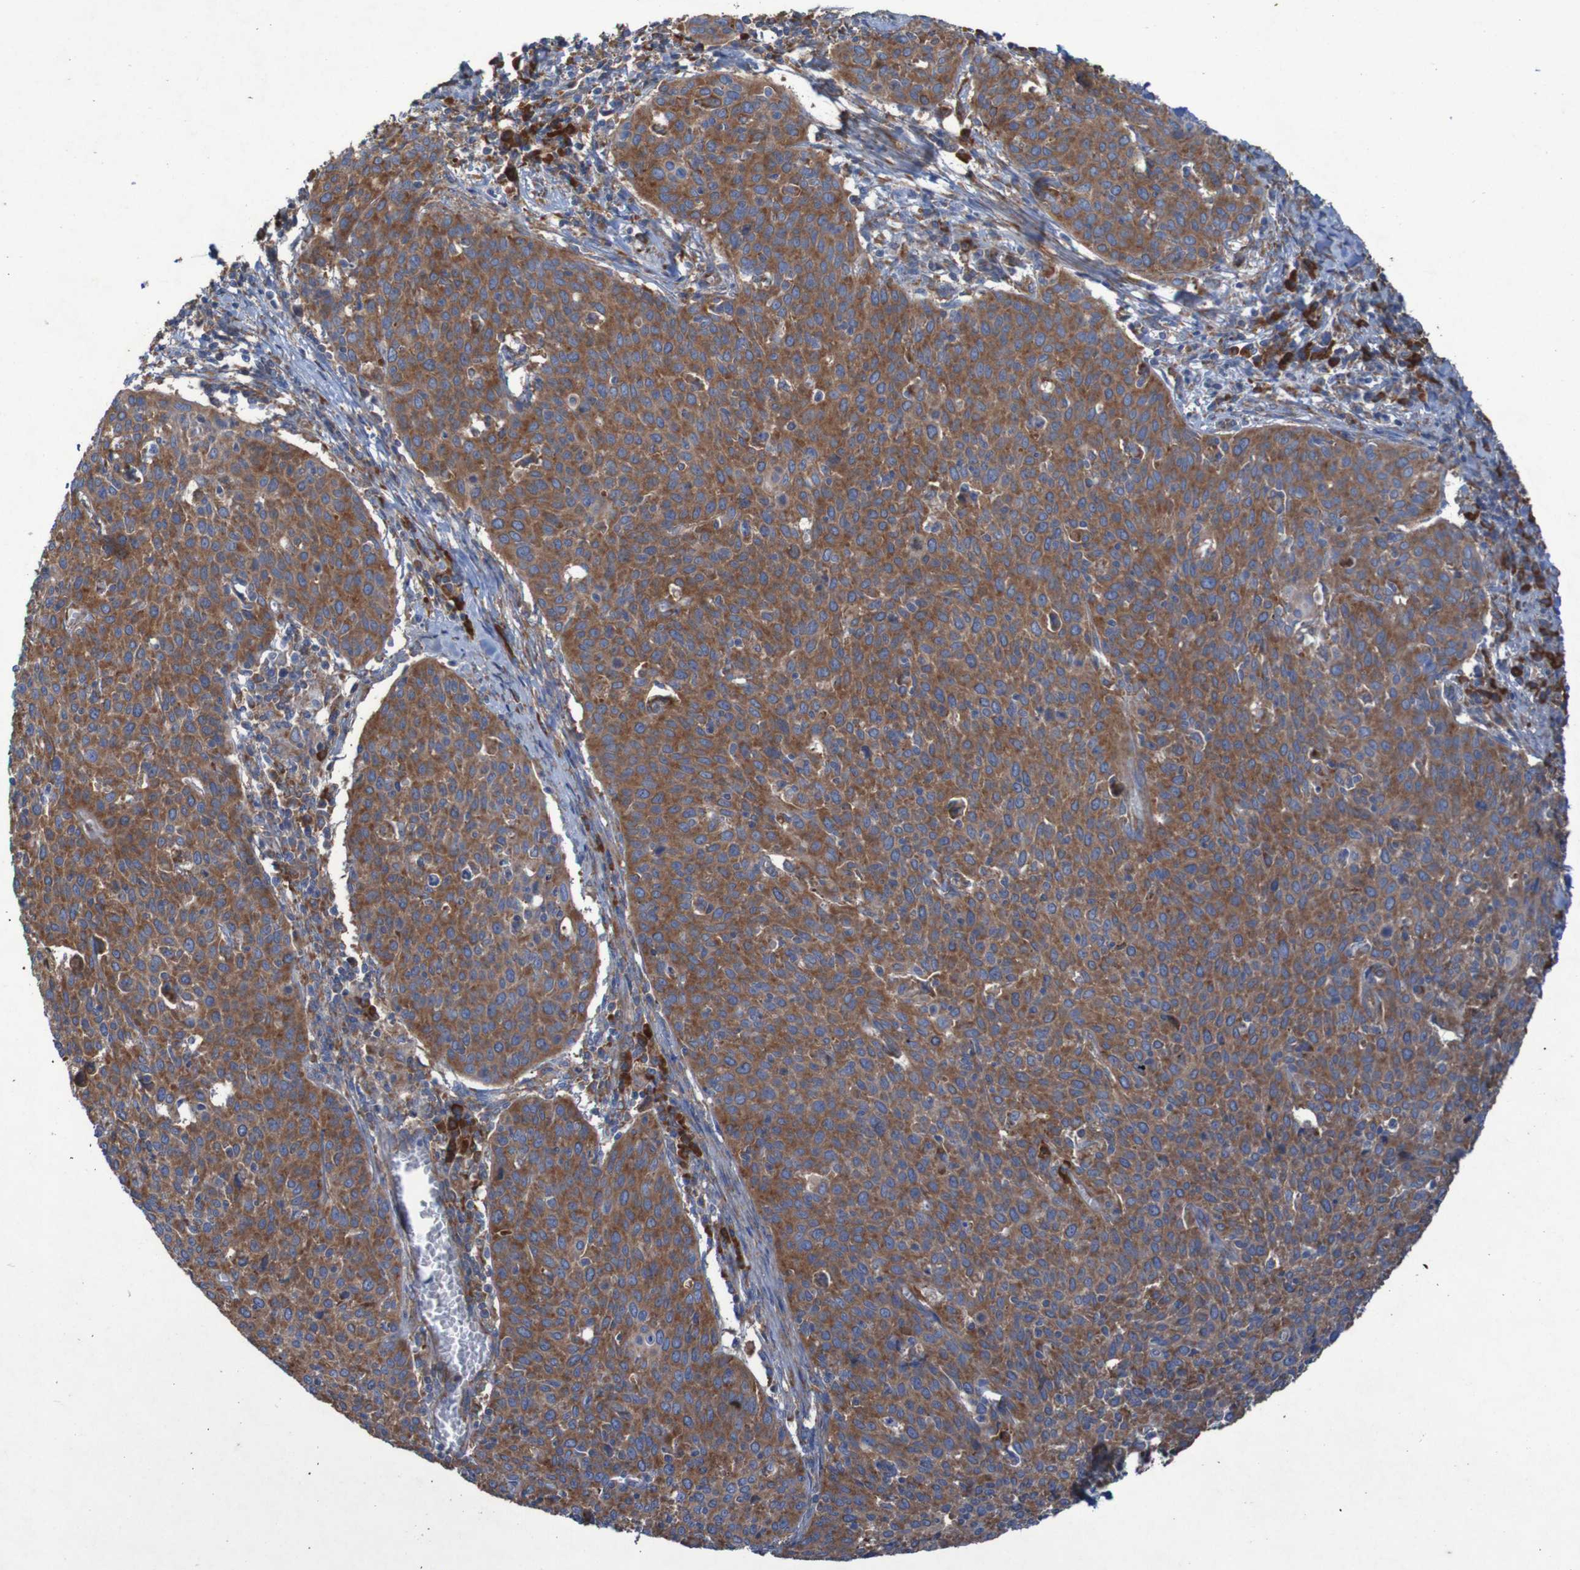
{"staining": {"intensity": "strong", "quantity": ">75%", "location": "cytoplasmic/membranous"}, "tissue": "cervical cancer", "cell_type": "Tumor cells", "image_type": "cancer", "snomed": [{"axis": "morphology", "description": "Squamous cell carcinoma, NOS"}, {"axis": "topography", "description": "Cervix"}], "caption": "A micrograph of human squamous cell carcinoma (cervical) stained for a protein shows strong cytoplasmic/membranous brown staining in tumor cells. The staining is performed using DAB (3,3'-diaminobenzidine) brown chromogen to label protein expression. The nuclei are counter-stained blue using hematoxylin.", "gene": "RPL10", "patient": {"sex": "female", "age": 38}}